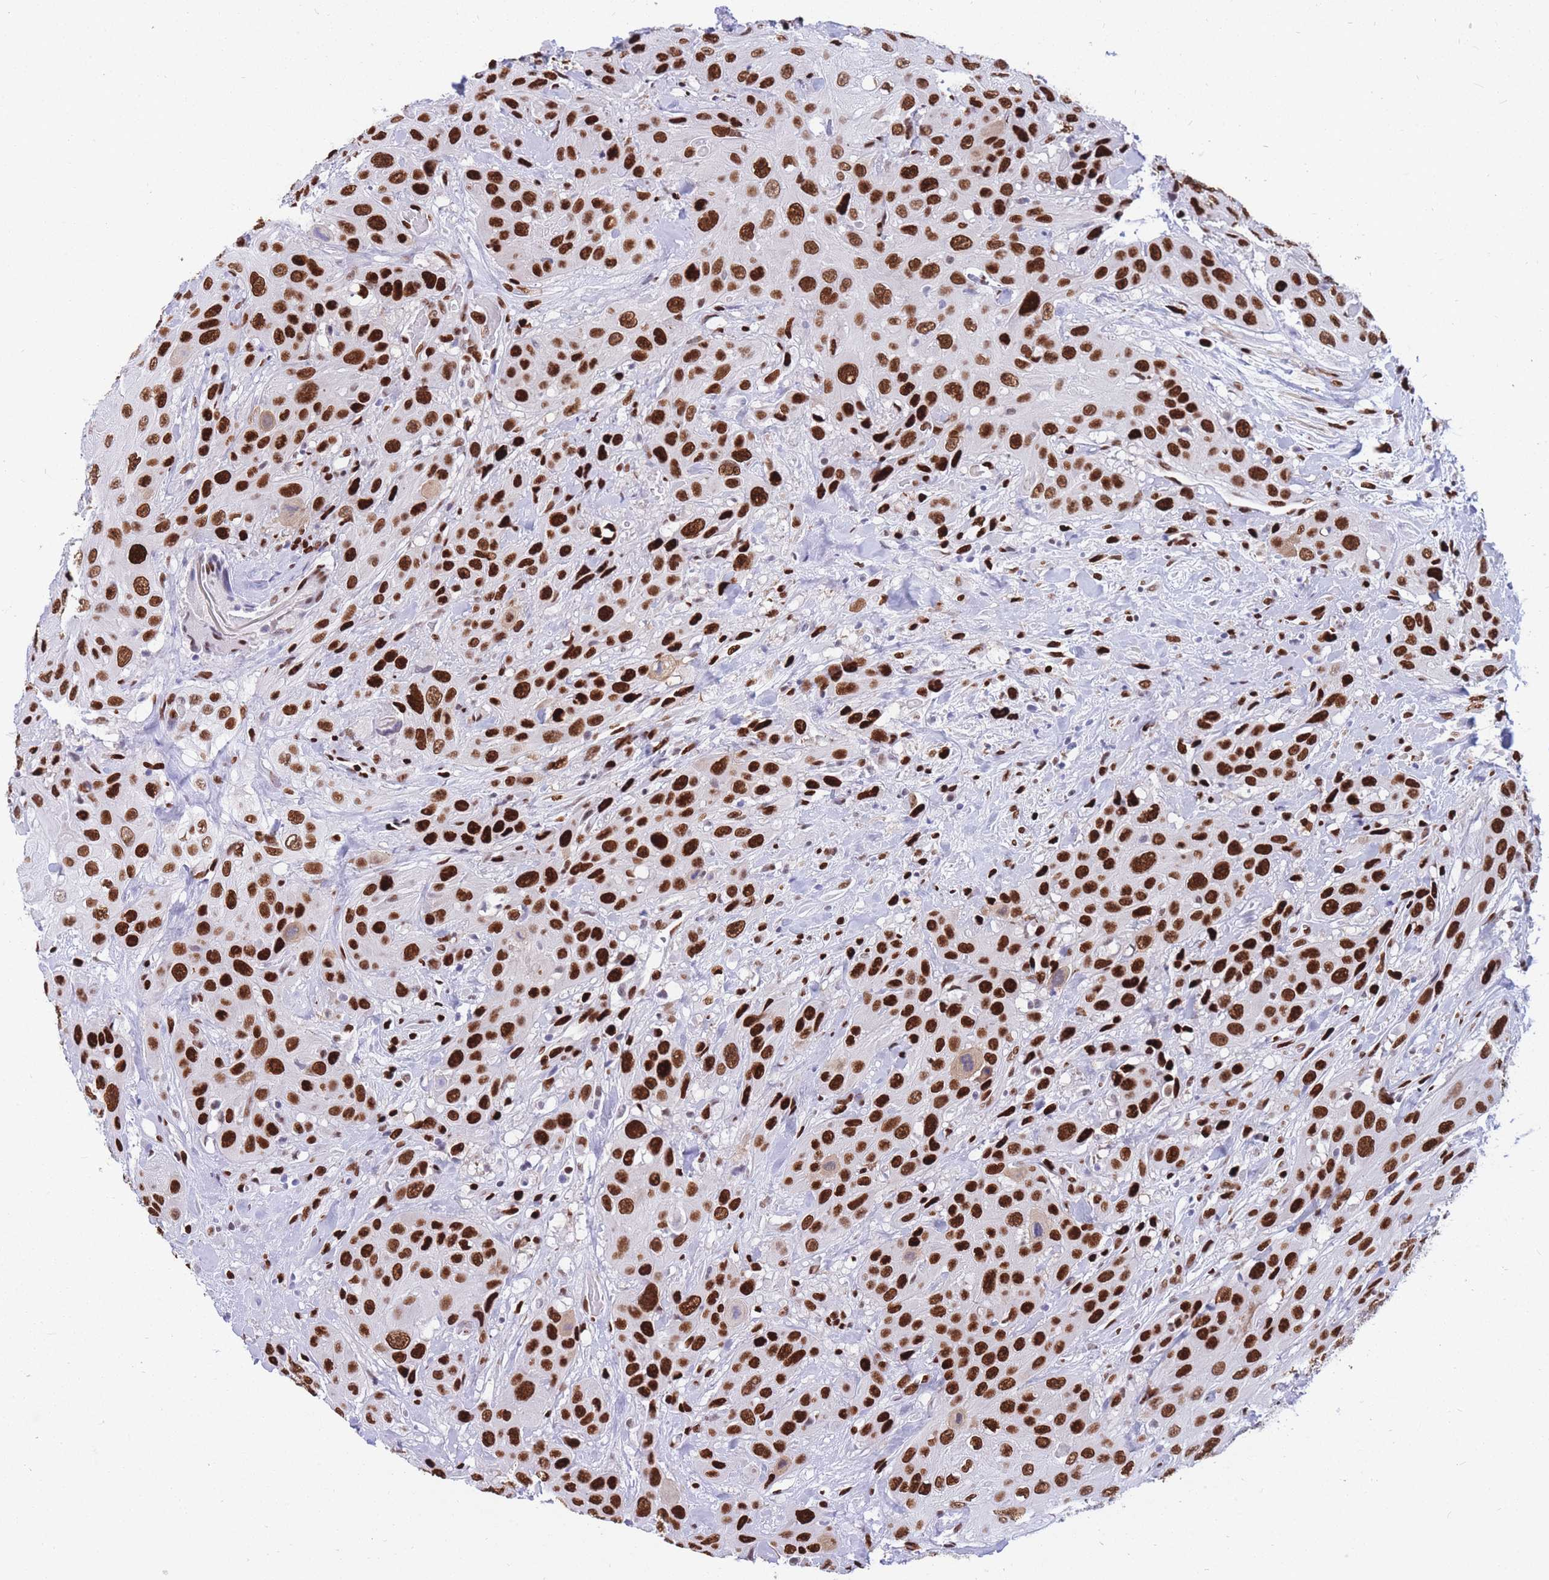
{"staining": {"intensity": "strong", "quantity": ">75%", "location": "nuclear"}, "tissue": "head and neck cancer", "cell_type": "Tumor cells", "image_type": "cancer", "snomed": [{"axis": "morphology", "description": "Squamous cell carcinoma, NOS"}, {"axis": "topography", "description": "Head-Neck"}], "caption": "Head and neck cancer (squamous cell carcinoma) stained with immunohistochemistry demonstrates strong nuclear staining in about >75% of tumor cells.", "gene": "NASP", "patient": {"sex": "male", "age": 81}}